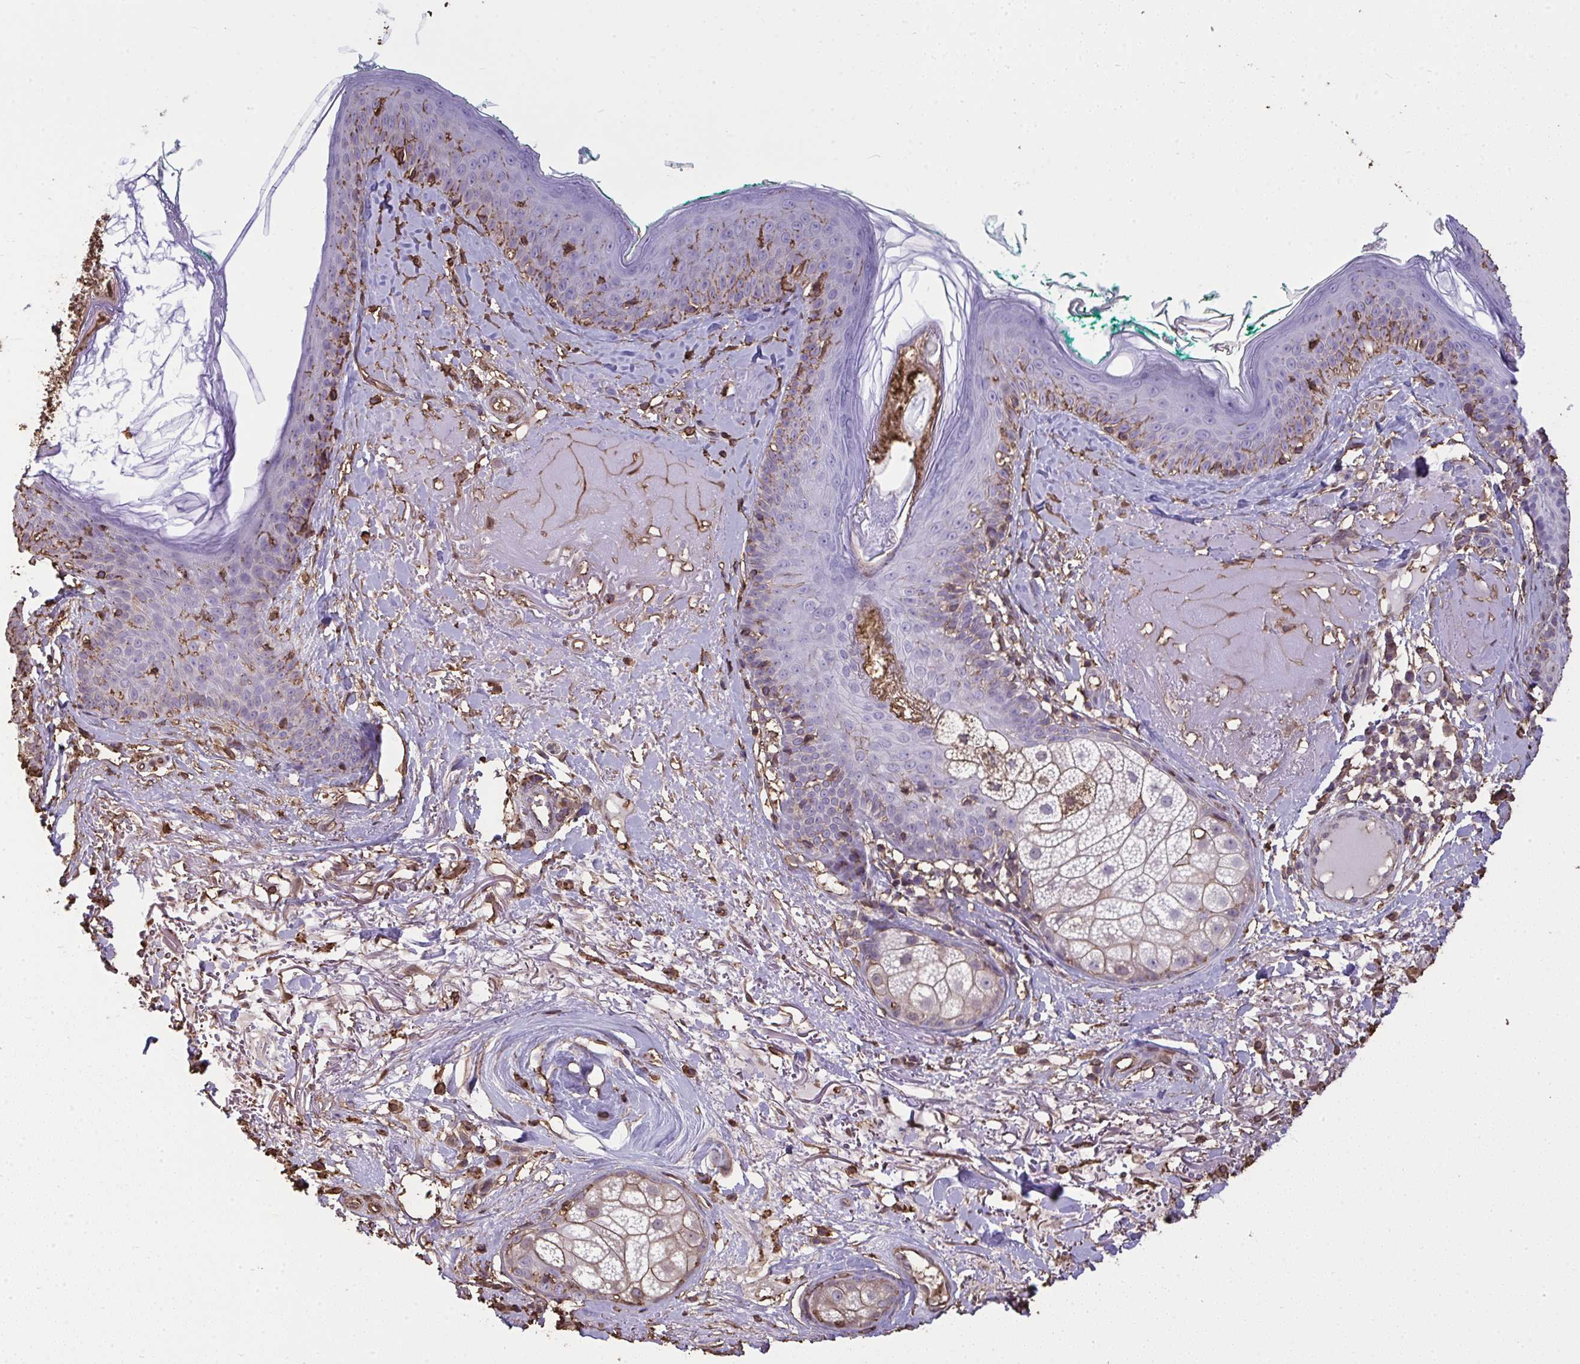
{"staining": {"intensity": "moderate", "quantity": ">75%", "location": "cytoplasmic/membranous"}, "tissue": "skin", "cell_type": "Fibroblasts", "image_type": "normal", "snomed": [{"axis": "morphology", "description": "Normal tissue, NOS"}, {"axis": "topography", "description": "Skin"}], "caption": "Skin stained with immunohistochemistry reveals moderate cytoplasmic/membranous positivity in about >75% of fibroblasts. Immunohistochemistry (ihc) stains the protein in brown and the nuclei are stained blue.", "gene": "ANXA5", "patient": {"sex": "male", "age": 73}}